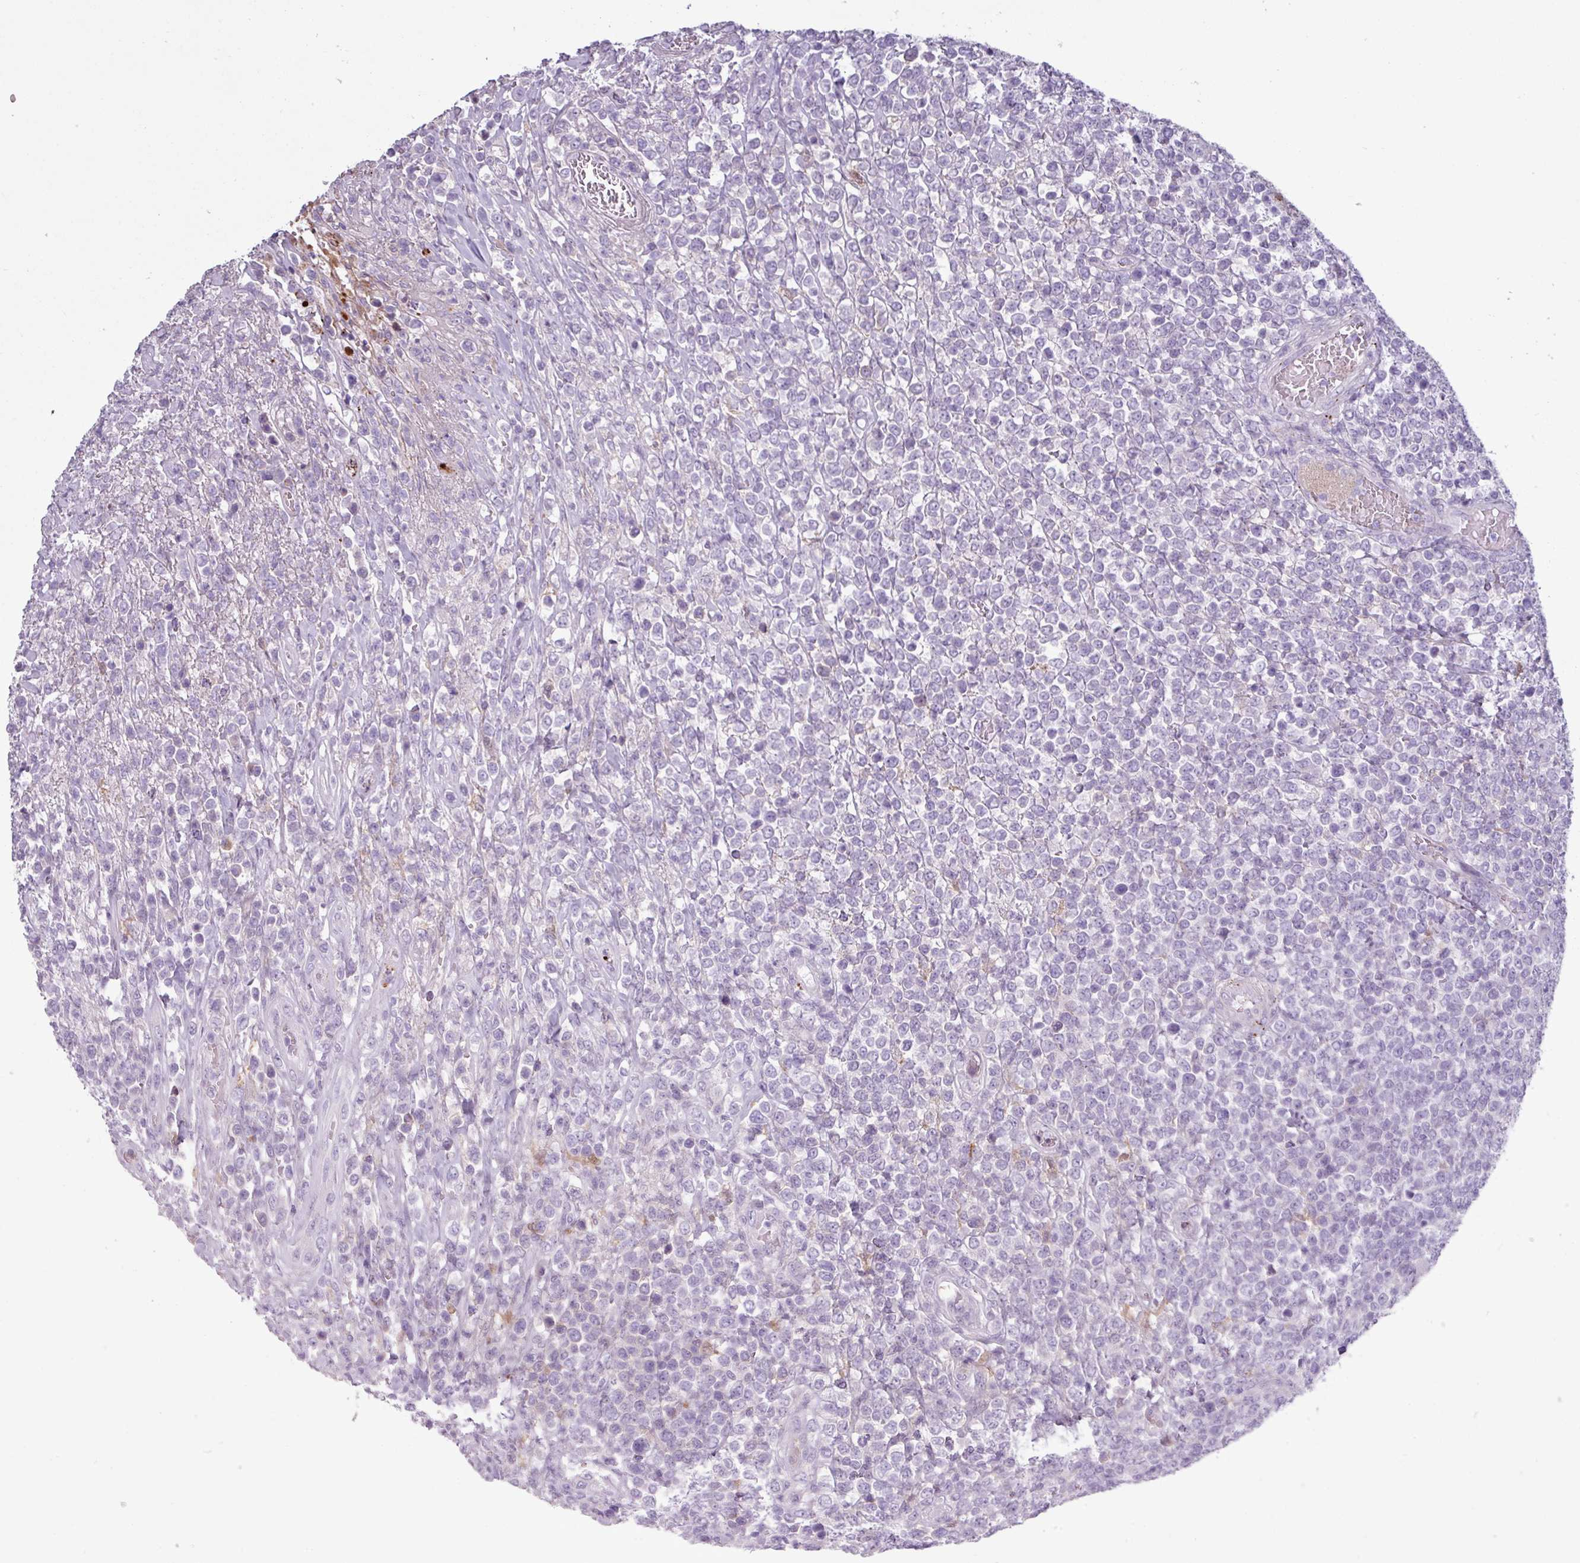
{"staining": {"intensity": "negative", "quantity": "none", "location": "none"}, "tissue": "lymphoma", "cell_type": "Tumor cells", "image_type": "cancer", "snomed": [{"axis": "morphology", "description": "Malignant lymphoma, non-Hodgkin's type, High grade"}, {"axis": "topography", "description": "Soft tissue"}], "caption": "Immunohistochemical staining of lymphoma demonstrates no significant expression in tumor cells.", "gene": "C4B", "patient": {"sex": "female", "age": 56}}